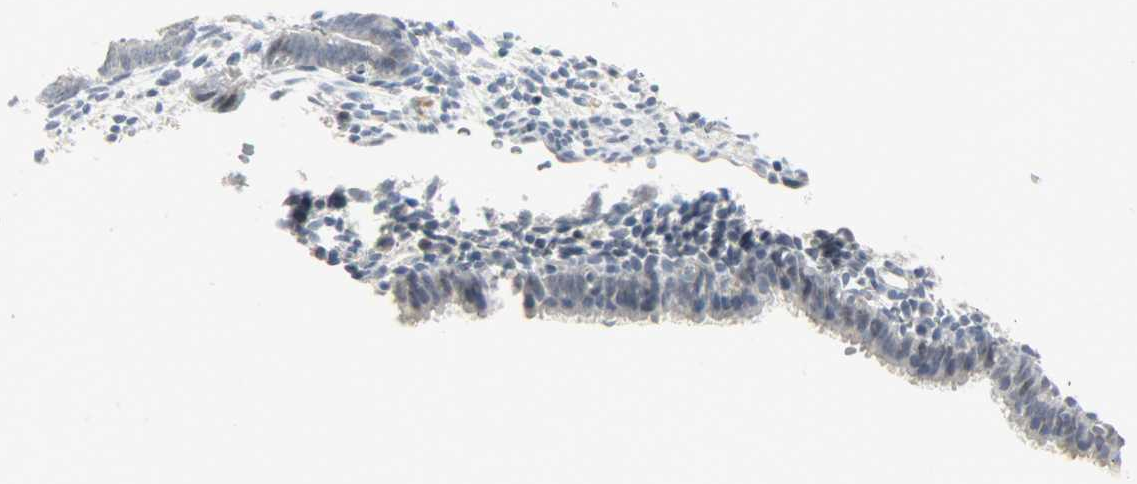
{"staining": {"intensity": "negative", "quantity": "none", "location": "none"}, "tissue": "endometrium", "cell_type": "Cells in endometrial stroma", "image_type": "normal", "snomed": [{"axis": "morphology", "description": "Normal tissue, NOS"}, {"axis": "topography", "description": "Endometrium"}], "caption": "This is an immunohistochemistry (IHC) micrograph of benign human endometrium. There is no positivity in cells in endometrial stroma.", "gene": "CAMK4", "patient": {"sex": "female", "age": 27}}